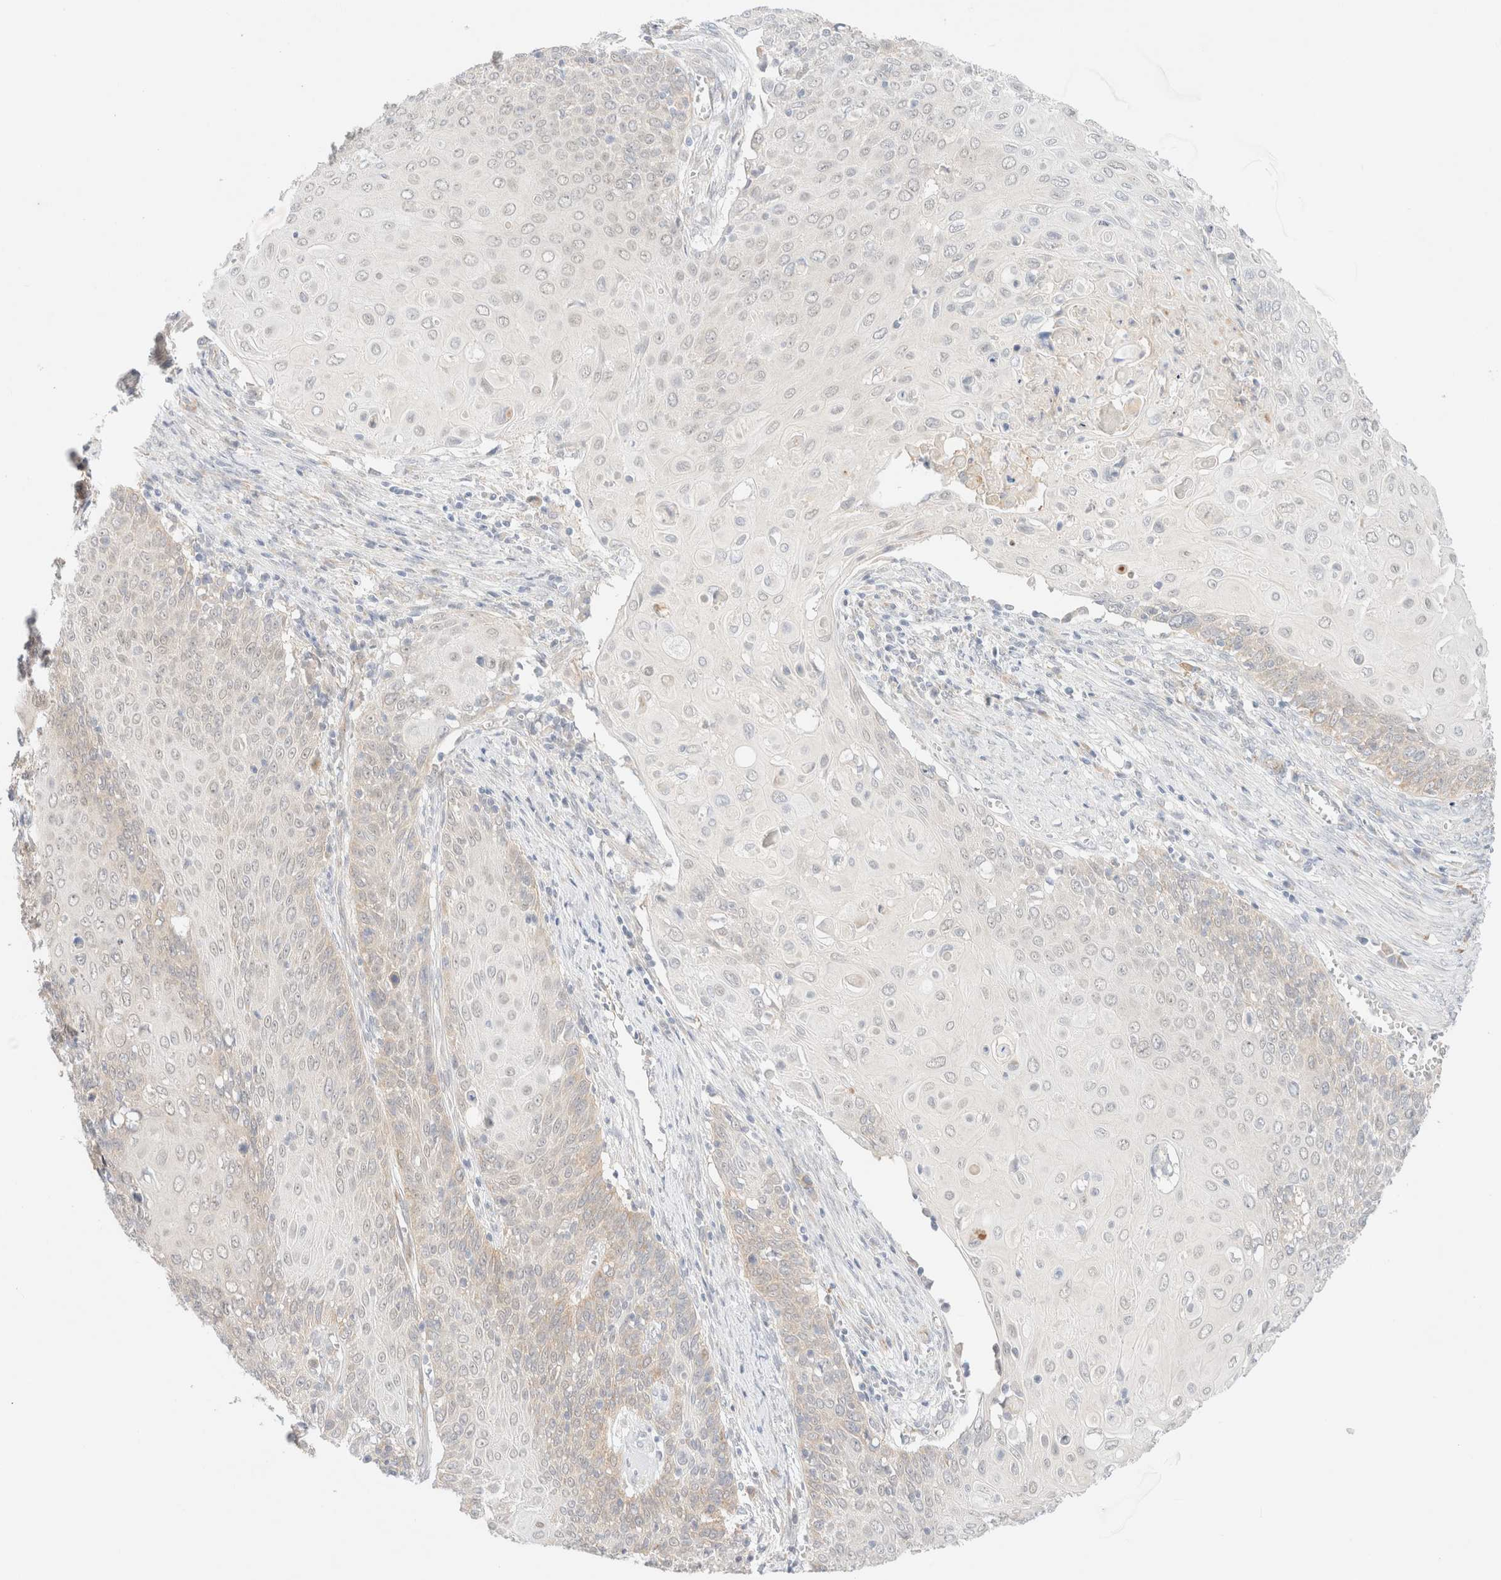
{"staining": {"intensity": "negative", "quantity": "none", "location": "none"}, "tissue": "cervical cancer", "cell_type": "Tumor cells", "image_type": "cancer", "snomed": [{"axis": "morphology", "description": "Squamous cell carcinoma, NOS"}, {"axis": "topography", "description": "Cervix"}], "caption": "Immunohistochemistry (IHC) micrograph of human cervical cancer (squamous cell carcinoma) stained for a protein (brown), which displays no expression in tumor cells. Brightfield microscopy of immunohistochemistry stained with DAB (3,3'-diaminobenzidine) (brown) and hematoxylin (blue), captured at high magnification.", "gene": "UNC13B", "patient": {"sex": "female", "age": 39}}